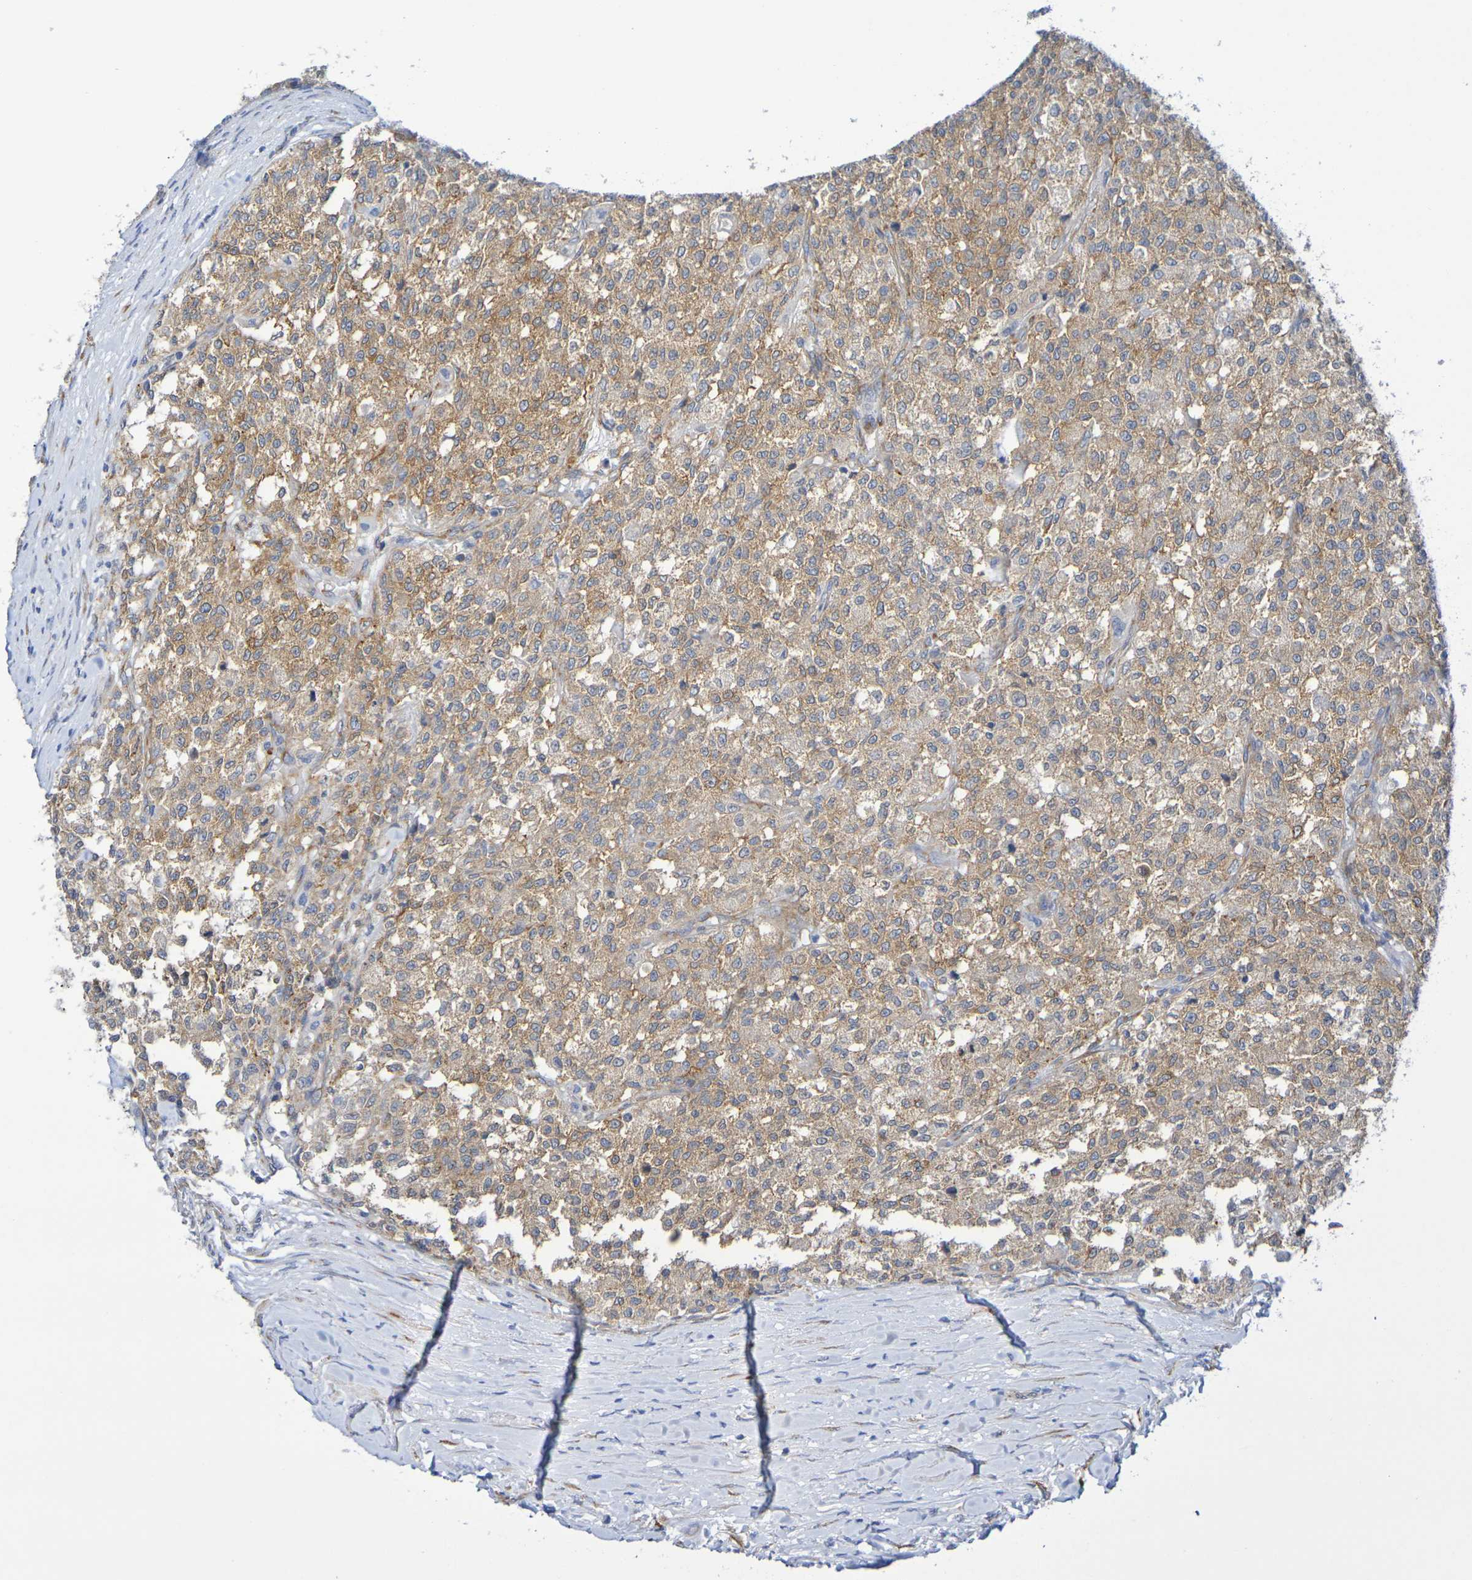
{"staining": {"intensity": "moderate", "quantity": ">75%", "location": "cytoplasmic/membranous"}, "tissue": "testis cancer", "cell_type": "Tumor cells", "image_type": "cancer", "snomed": [{"axis": "morphology", "description": "Seminoma, NOS"}, {"axis": "topography", "description": "Testis"}], "caption": "Seminoma (testis) stained for a protein (brown) exhibits moderate cytoplasmic/membranous positive staining in about >75% of tumor cells.", "gene": "TMCC3", "patient": {"sex": "male", "age": 59}}